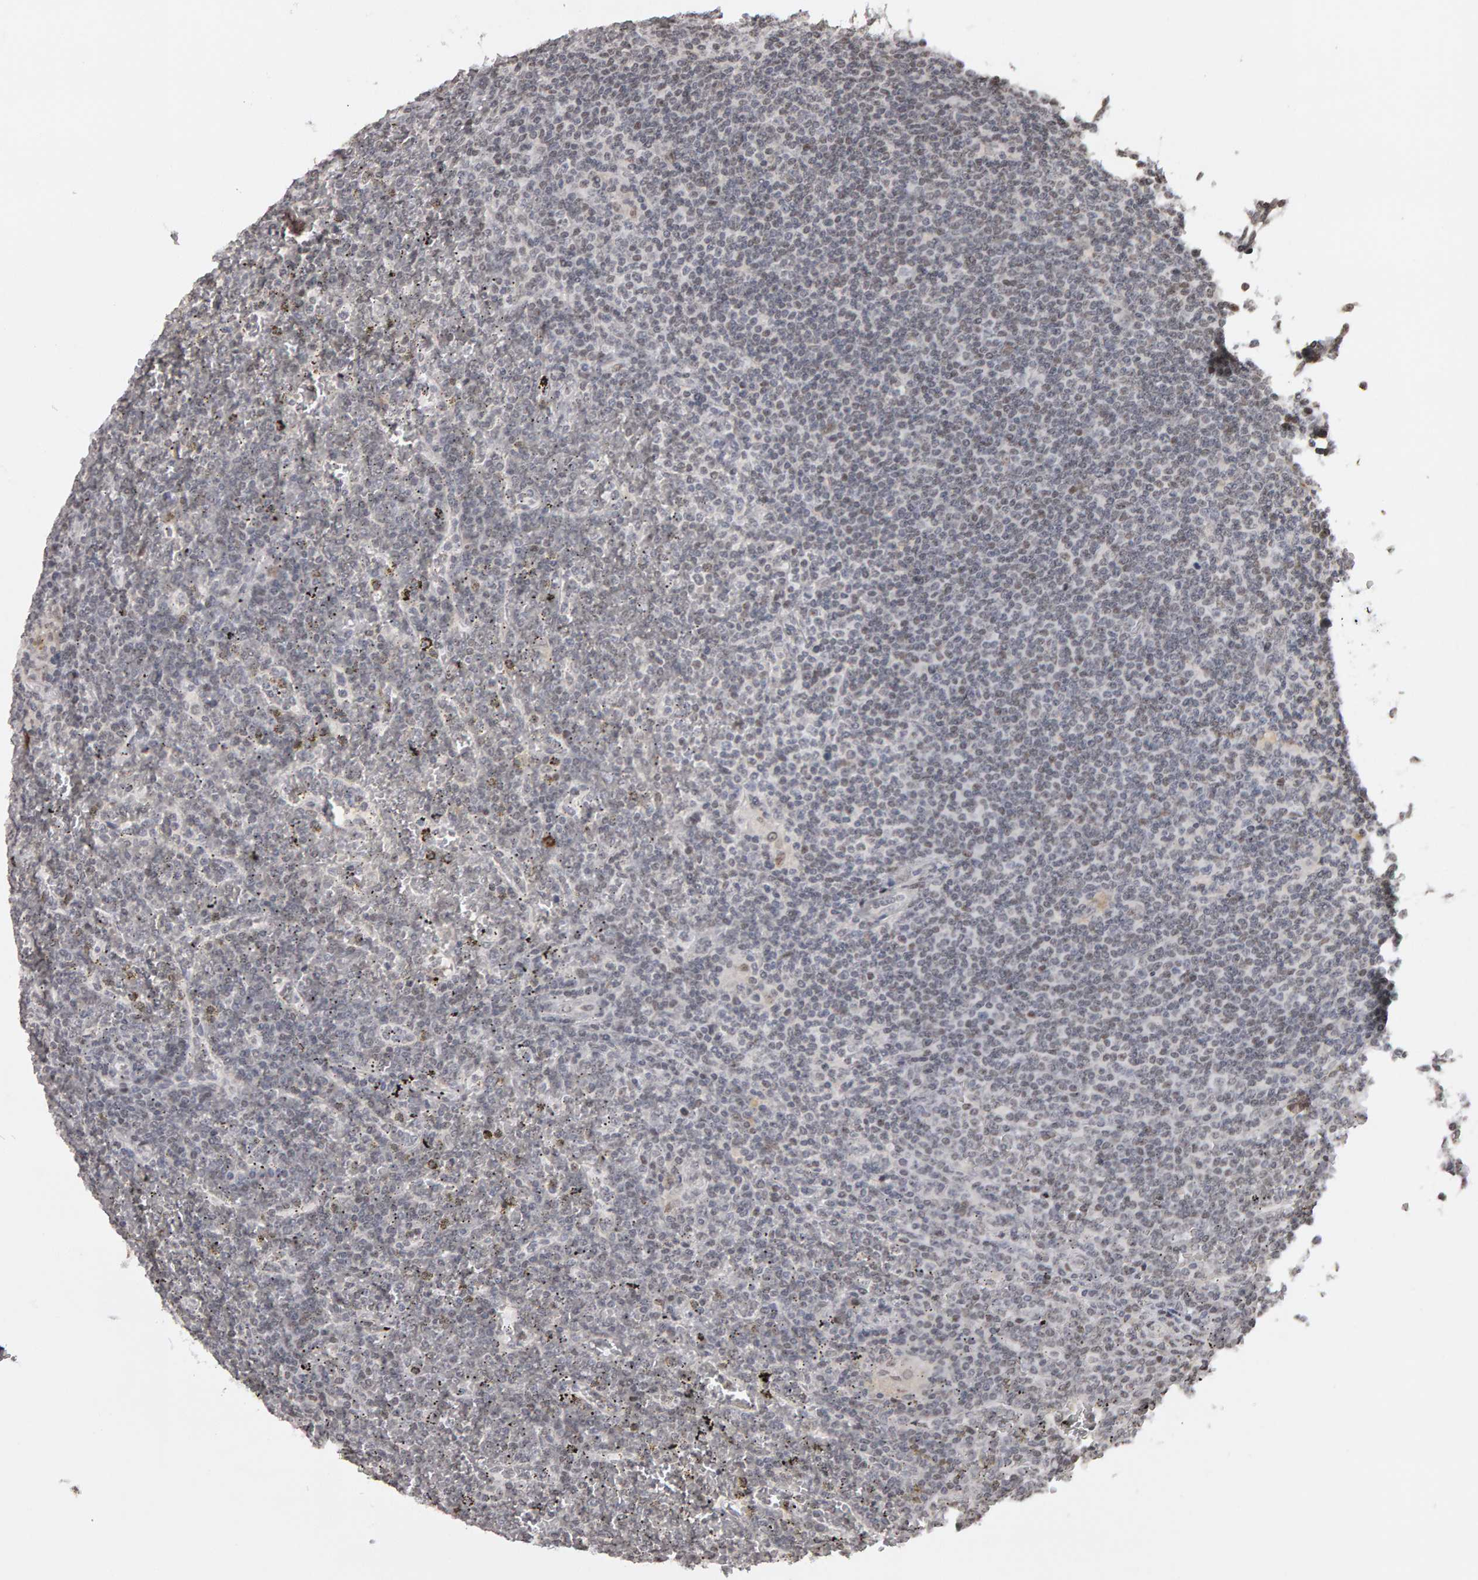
{"staining": {"intensity": "negative", "quantity": "none", "location": "none"}, "tissue": "lymphoma", "cell_type": "Tumor cells", "image_type": "cancer", "snomed": [{"axis": "morphology", "description": "Malignant lymphoma, non-Hodgkin's type, Low grade"}, {"axis": "topography", "description": "Spleen"}], "caption": "The image demonstrates no significant expression in tumor cells of low-grade malignant lymphoma, non-Hodgkin's type. (IHC, brightfield microscopy, high magnification).", "gene": "TRAM1", "patient": {"sex": "female", "age": 19}}